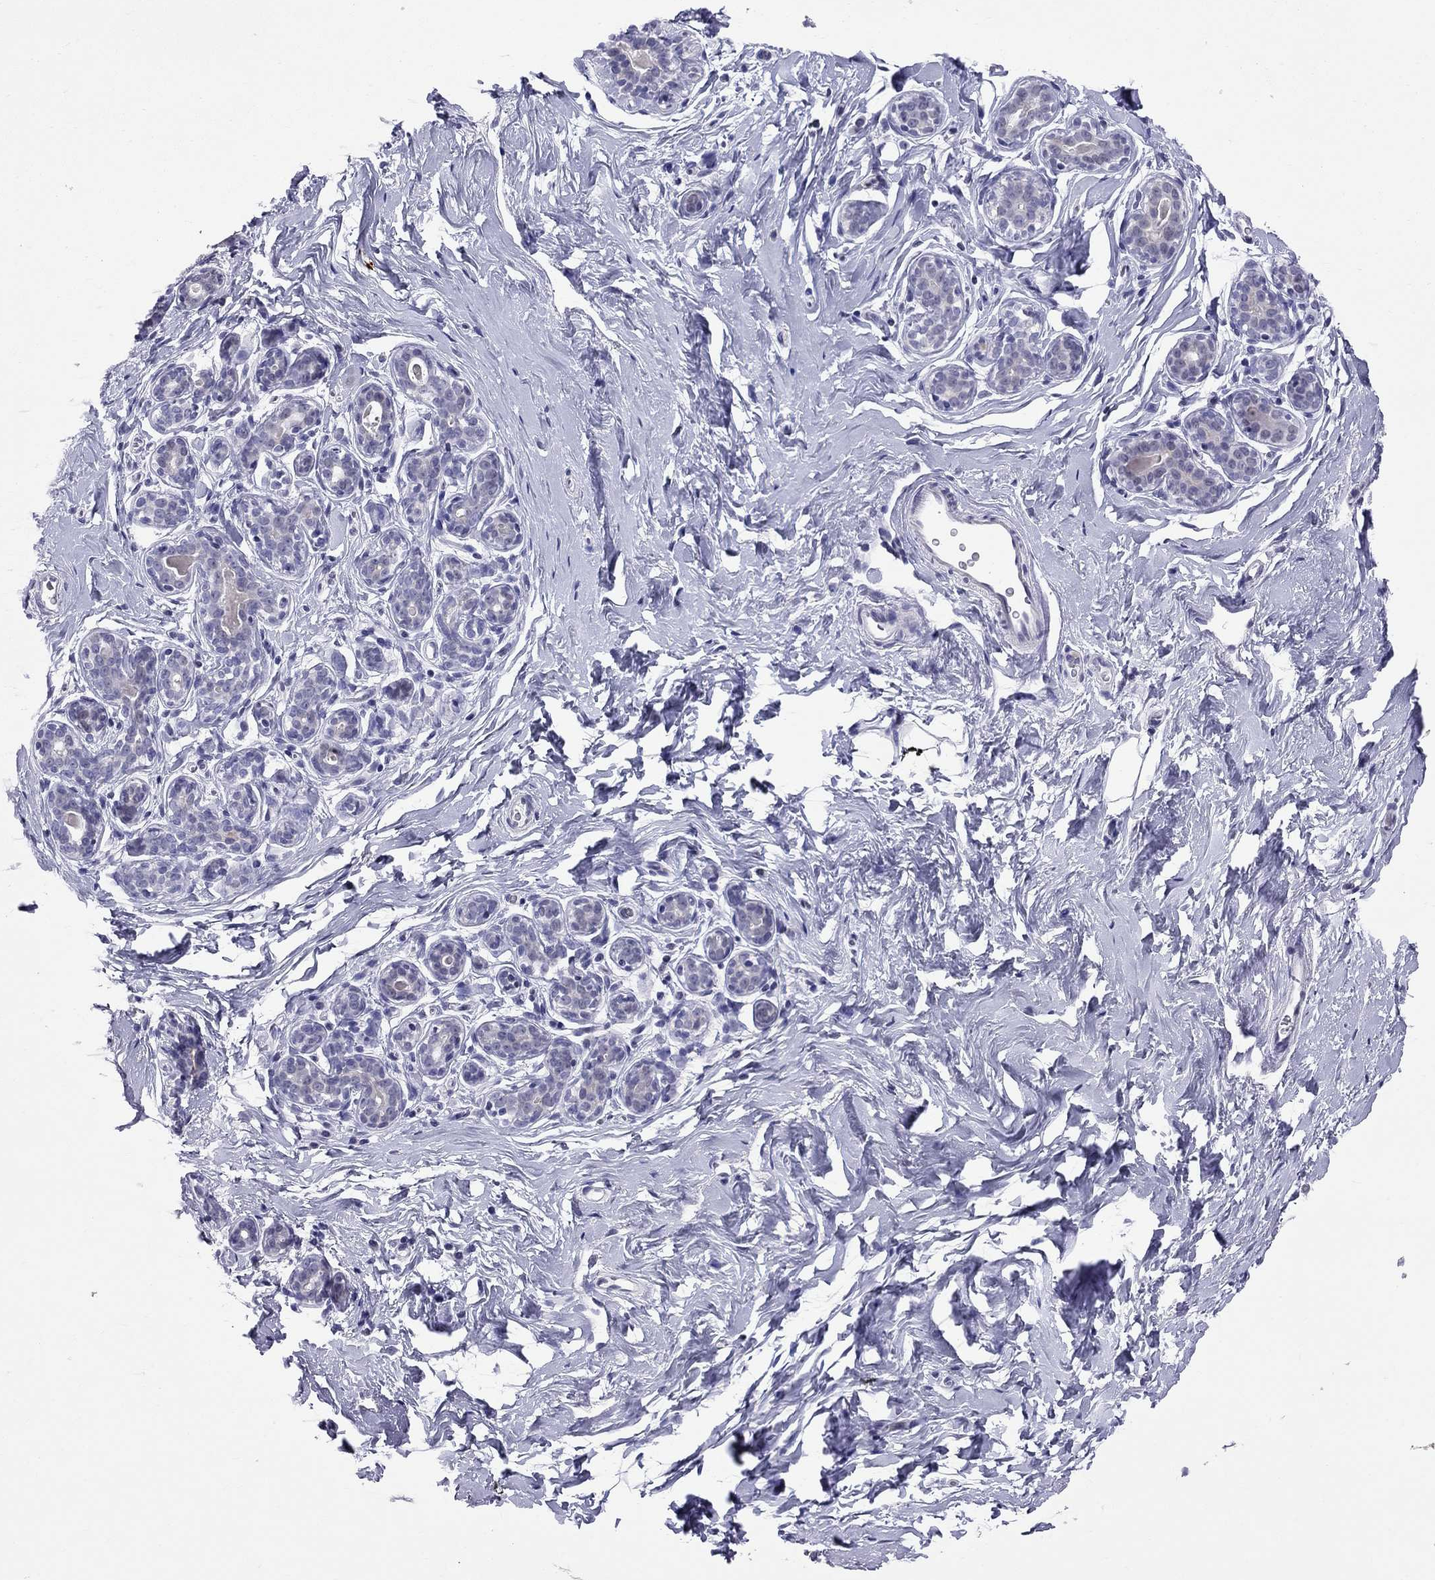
{"staining": {"intensity": "negative", "quantity": "none", "location": "none"}, "tissue": "breast", "cell_type": "Adipocytes", "image_type": "normal", "snomed": [{"axis": "morphology", "description": "Normal tissue, NOS"}, {"axis": "topography", "description": "Skin"}, {"axis": "topography", "description": "Breast"}], "caption": "This histopathology image is of benign breast stained with immunohistochemistry (IHC) to label a protein in brown with the nuclei are counter-stained blue. There is no positivity in adipocytes.", "gene": "MUC15", "patient": {"sex": "female", "age": 43}}